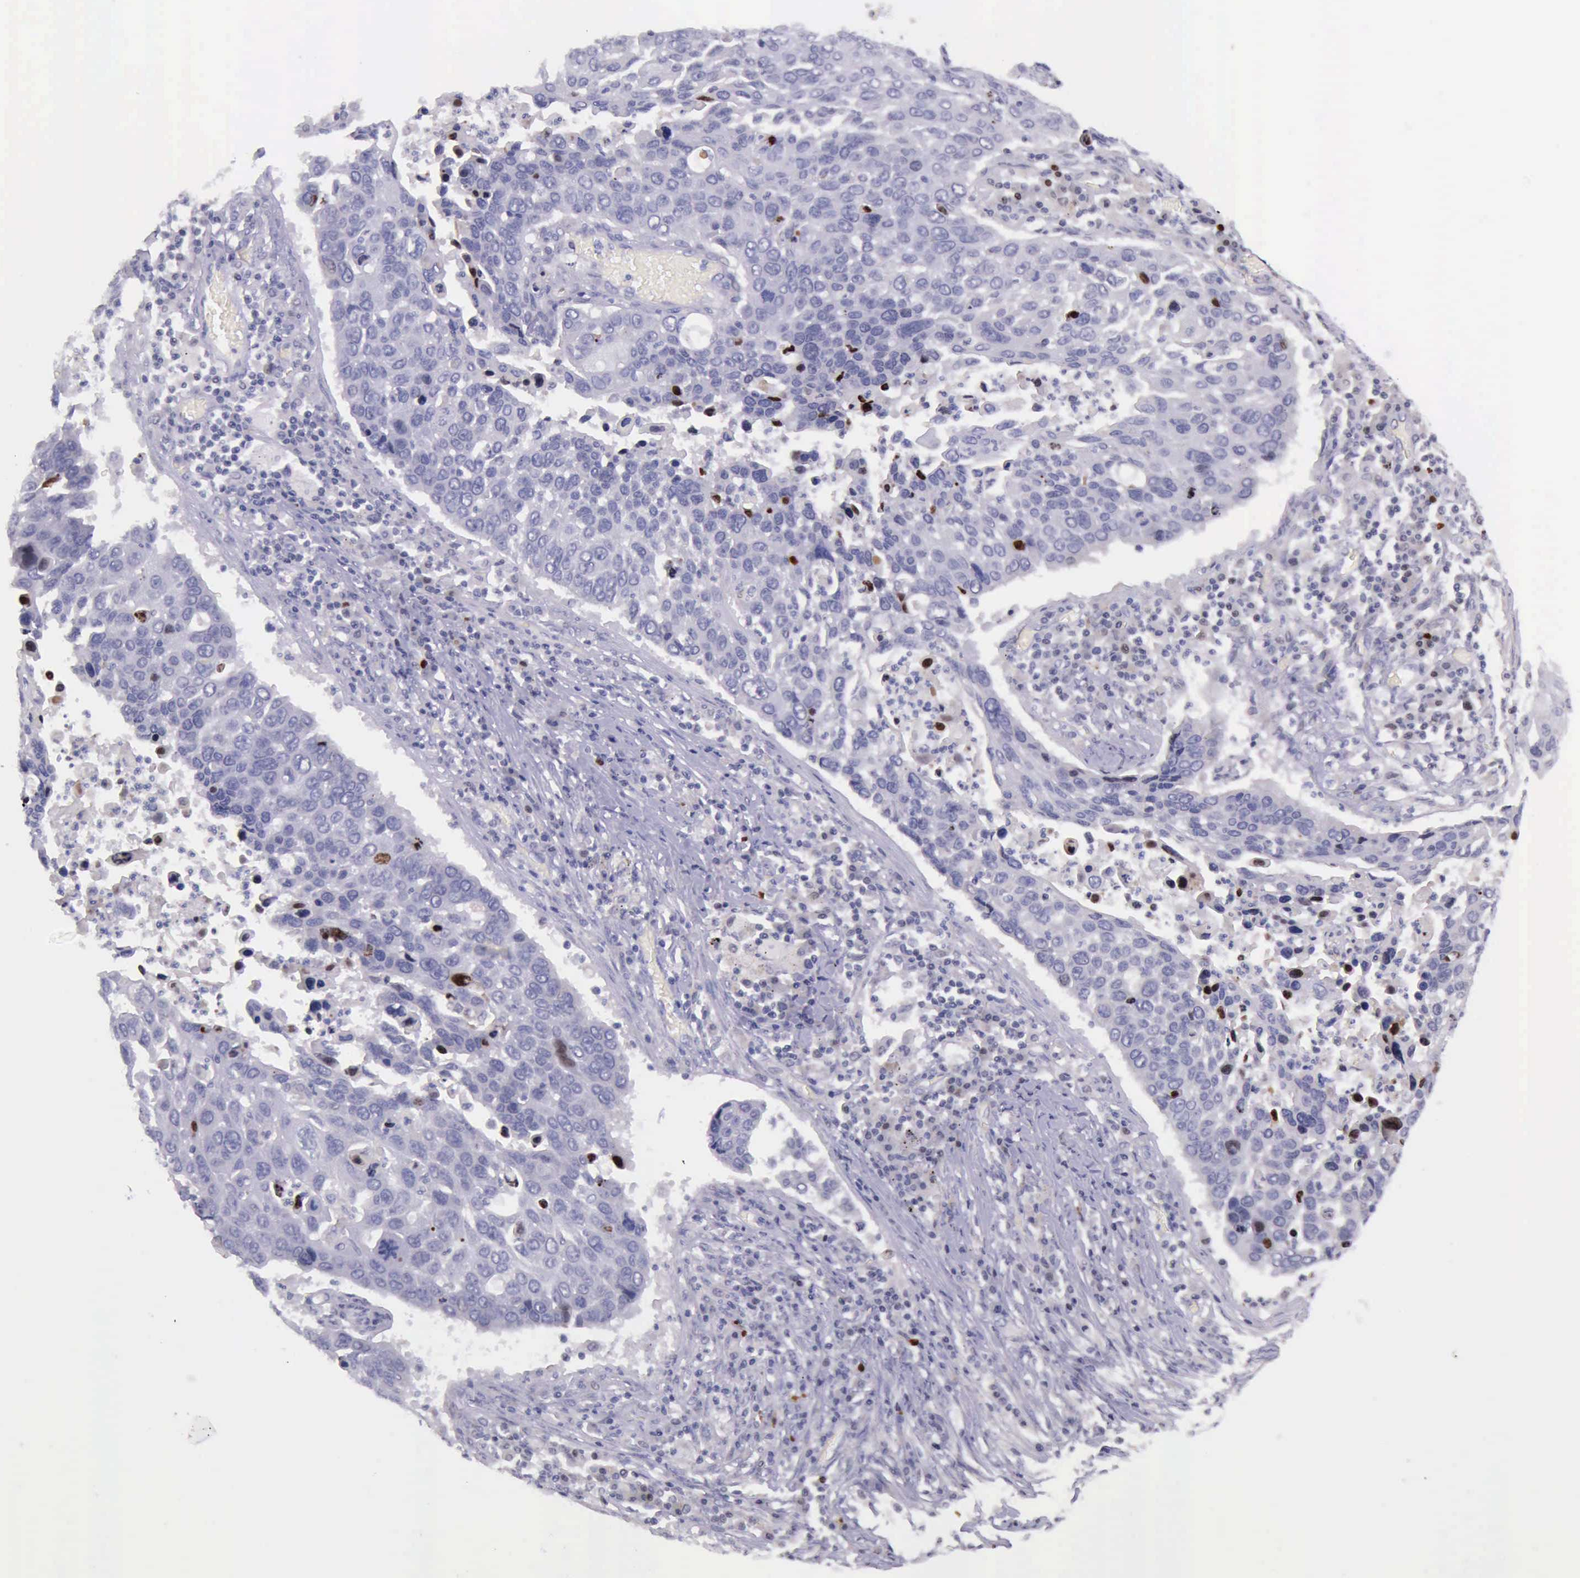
{"staining": {"intensity": "strong", "quantity": "<25%", "location": "nuclear"}, "tissue": "lung cancer", "cell_type": "Tumor cells", "image_type": "cancer", "snomed": [{"axis": "morphology", "description": "Squamous cell carcinoma, NOS"}, {"axis": "topography", "description": "Lung"}], "caption": "The immunohistochemical stain shows strong nuclear expression in tumor cells of lung cancer tissue. The protein is shown in brown color, while the nuclei are stained blue.", "gene": "PARP1", "patient": {"sex": "male", "age": 68}}